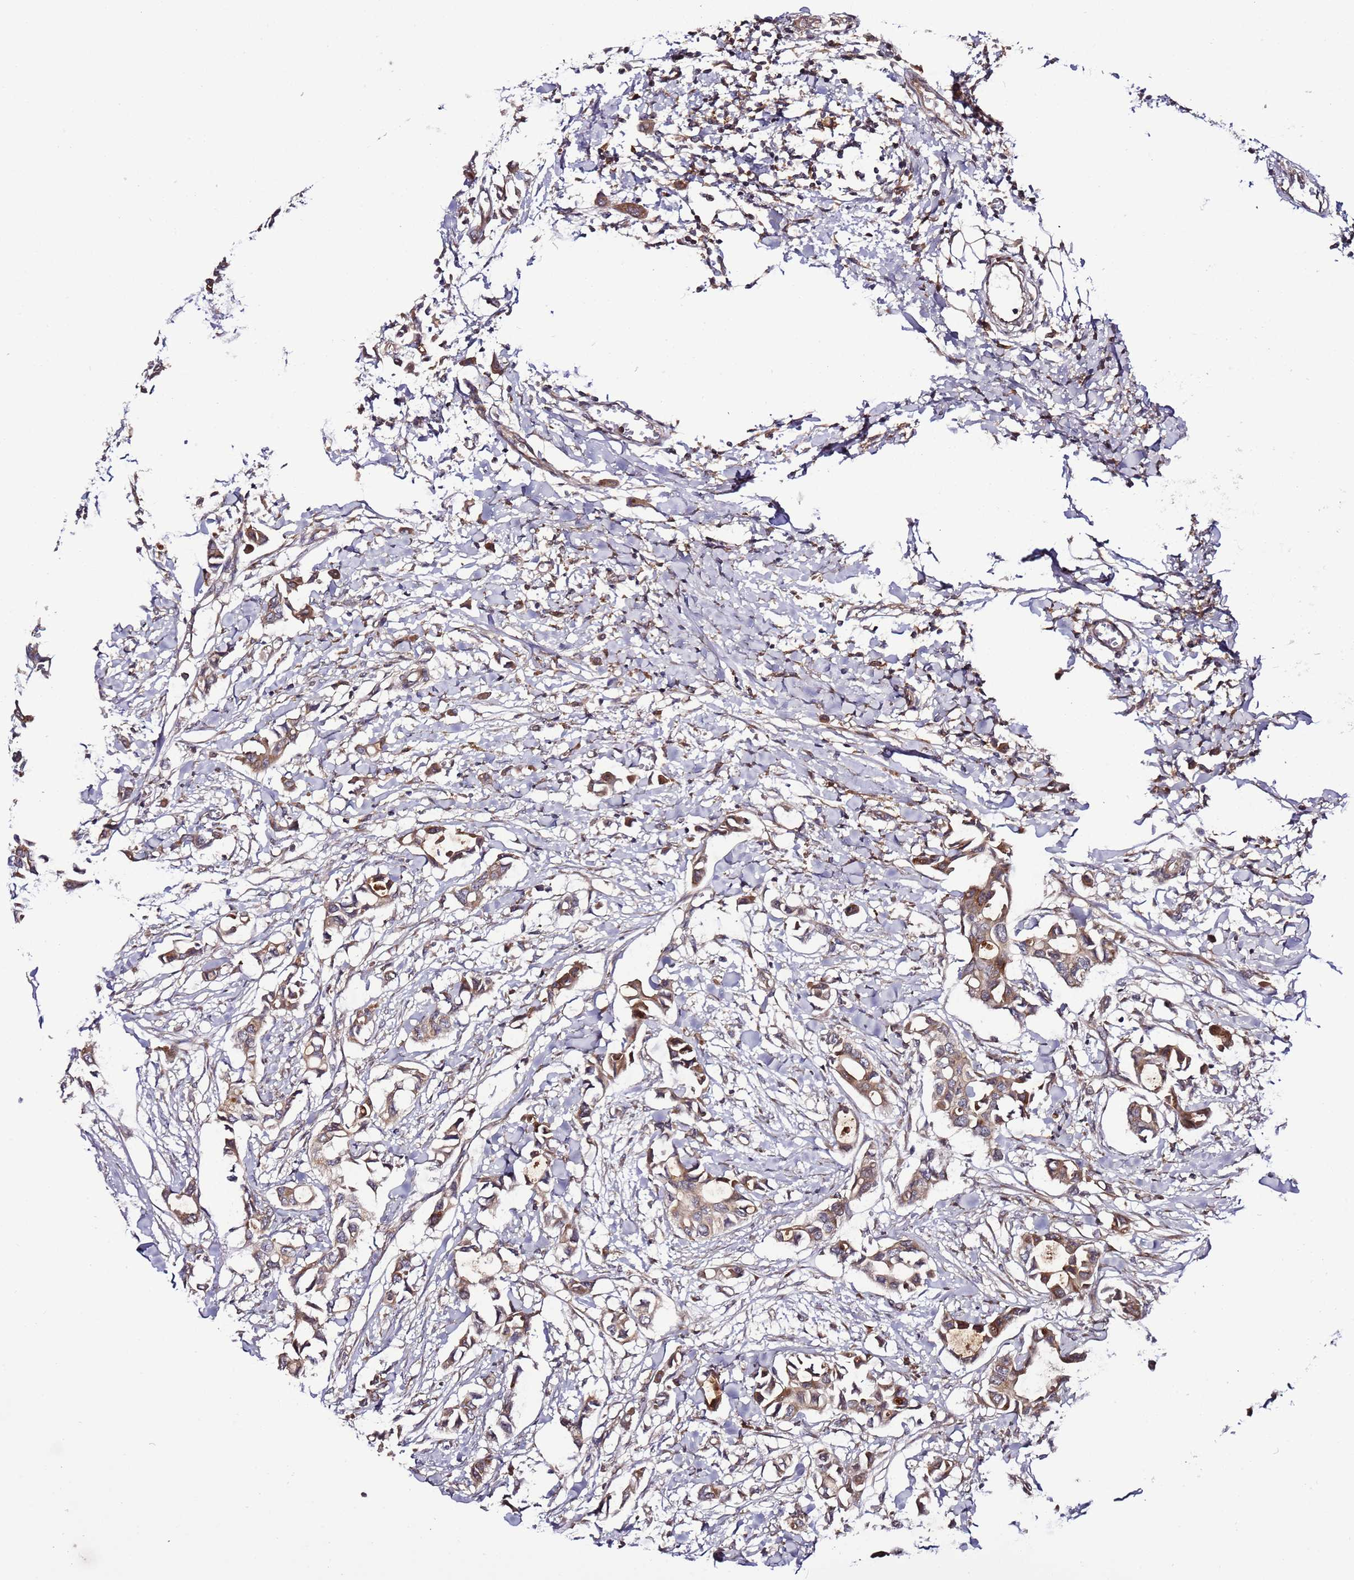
{"staining": {"intensity": "moderate", "quantity": ">75%", "location": "cytoplasmic/membranous"}, "tissue": "breast cancer", "cell_type": "Tumor cells", "image_type": "cancer", "snomed": [{"axis": "morphology", "description": "Duct carcinoma"}, {"axis": "topography", "description": "Breast"}], "caption": "The immunohistochemical stain highlights moderate cytoplasmic/membranous positivity in tumor cells of invasive ductal carcinoma (breast) tissue. (DAB (3,3'-diaminobenzidine) IHC, brown staining for protein, blue staining for nuclei).", "gene": "TMEM176B", "patient": {"sex": "female", "age": 41}}